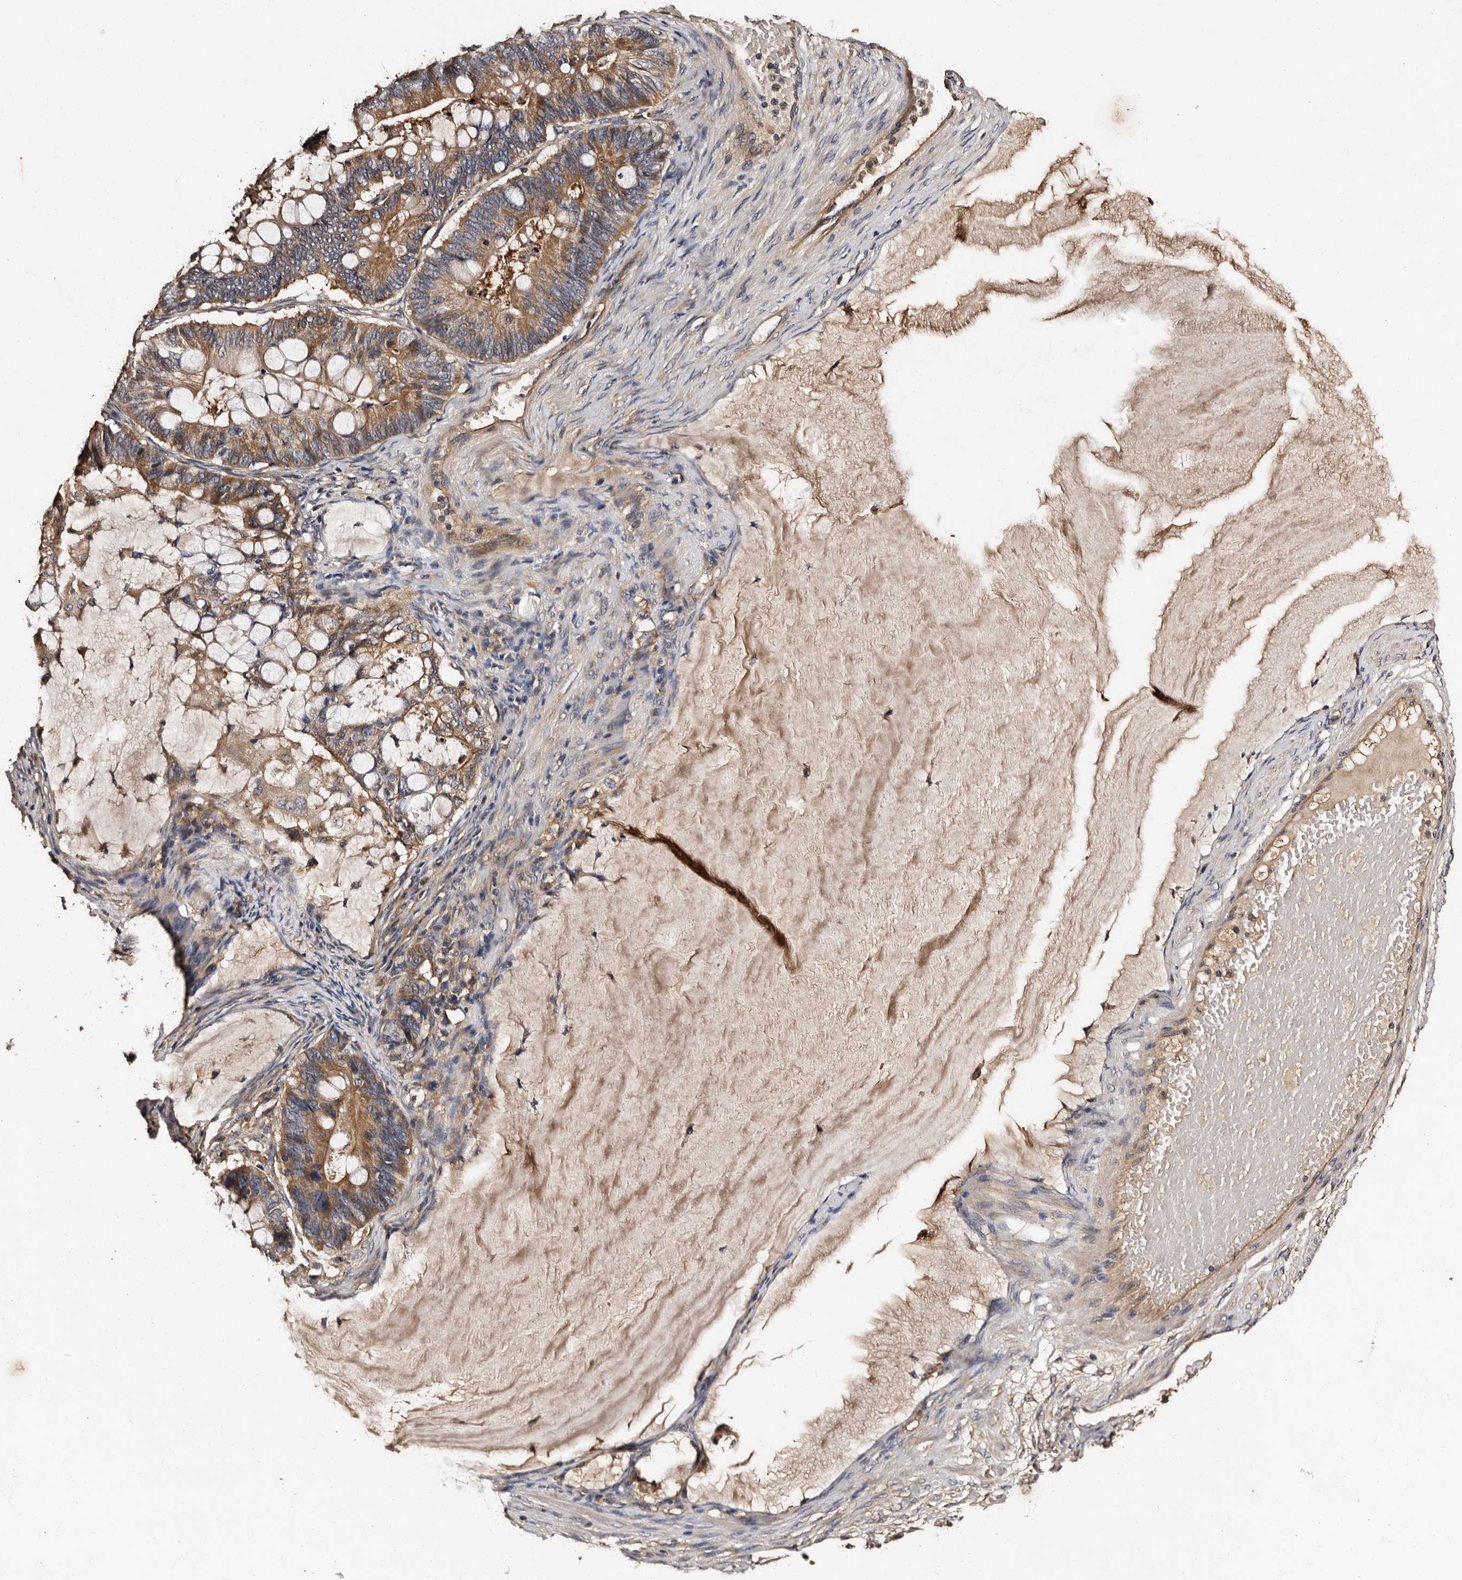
{"staining": {"intensity": "moderate", "quantity": ">75%", "location": "cytoplasmic/membranous"}, "tissue": "ovarian cancer", "cell_type": "Tumor cells", "image_type": "cancer", "snomed": [{"axis": "morphology", "description": "Cystadenocarcinoma, mucinous, NOS"}, {"axis": "topography", "description": "Ovary"}], "caption": "A histopathology image of ovarian cancer stained for a protein reveals moderate cytoplasmic/membranous brown staining in tumor cells.", "gene": "ADCK5", "patient": {"sex": "female", "age": 61}}